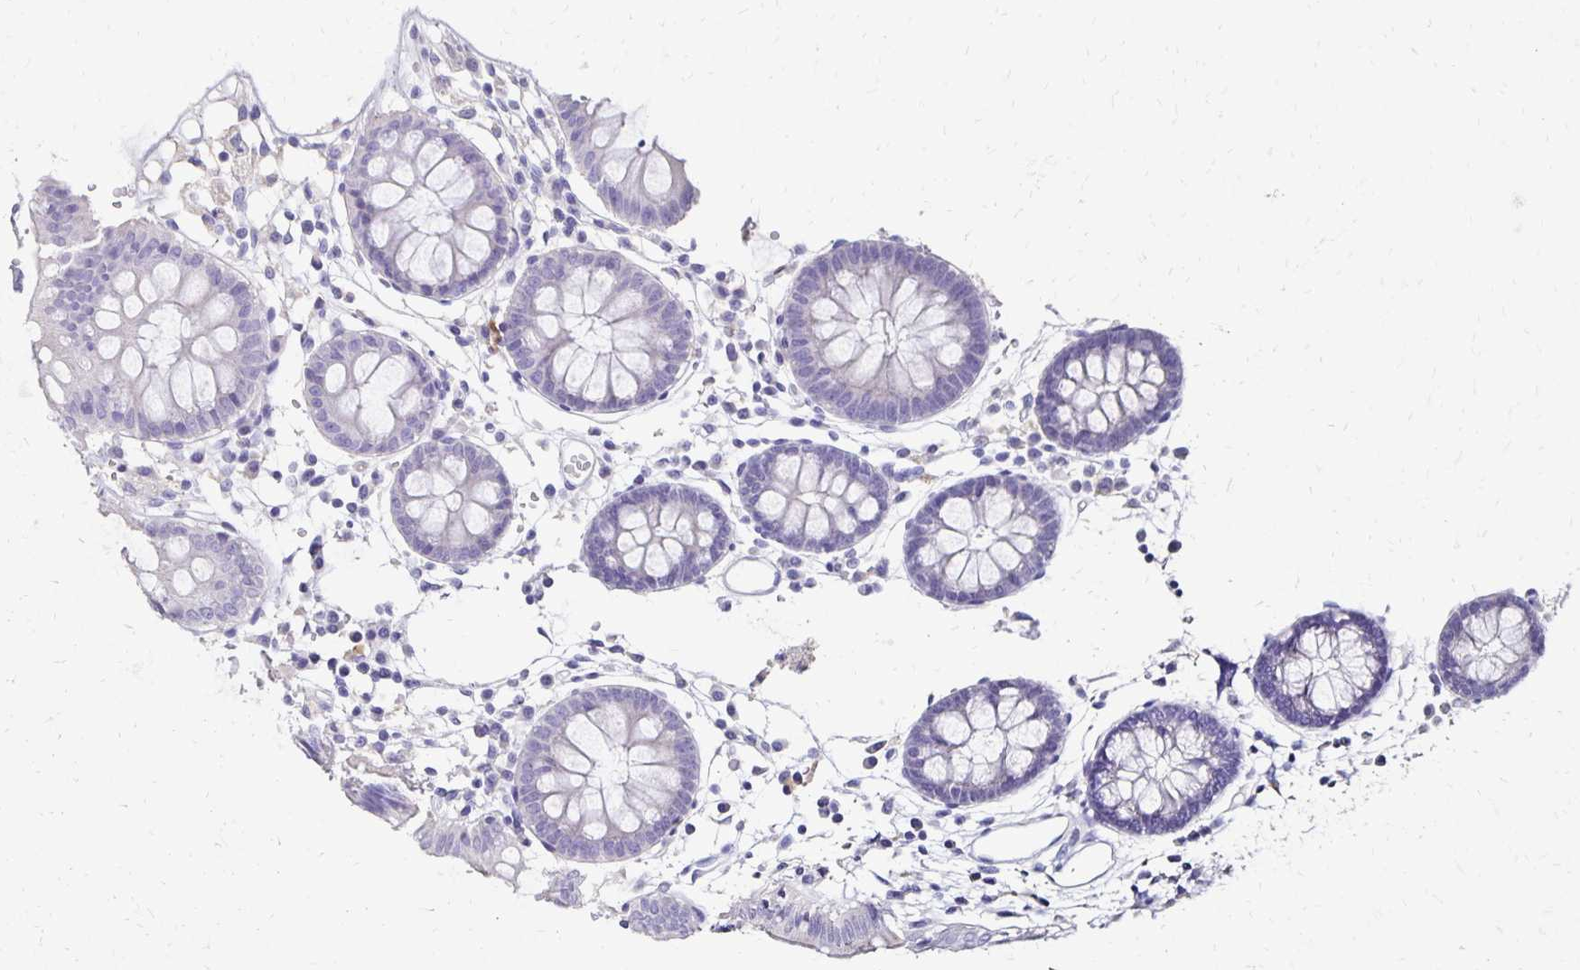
{"staining": {"intensity": "negative", "quantity": "none", "location": "none"}, "tissue": "colon", "cell_type": "Endothelial cells", "image_type": "normal", "snomed": [{"axis": "morphology", "description": "Normal tissue, NOS"}, {"axis": "topography", "description": "Colon"}], "caption": "Immunohistochemical staining of unremarkable colon reveals no significant expression in endothelial cells. (Stains: DAB (3,3'-diaminobenzidine) immunohistochemistry (IHC) with hematoxylin counter stain, Microscopy: brightfield microscopy at high magnification).", "gene": "DYNLT4", "patient": {"sex": "female", "age": 84}}